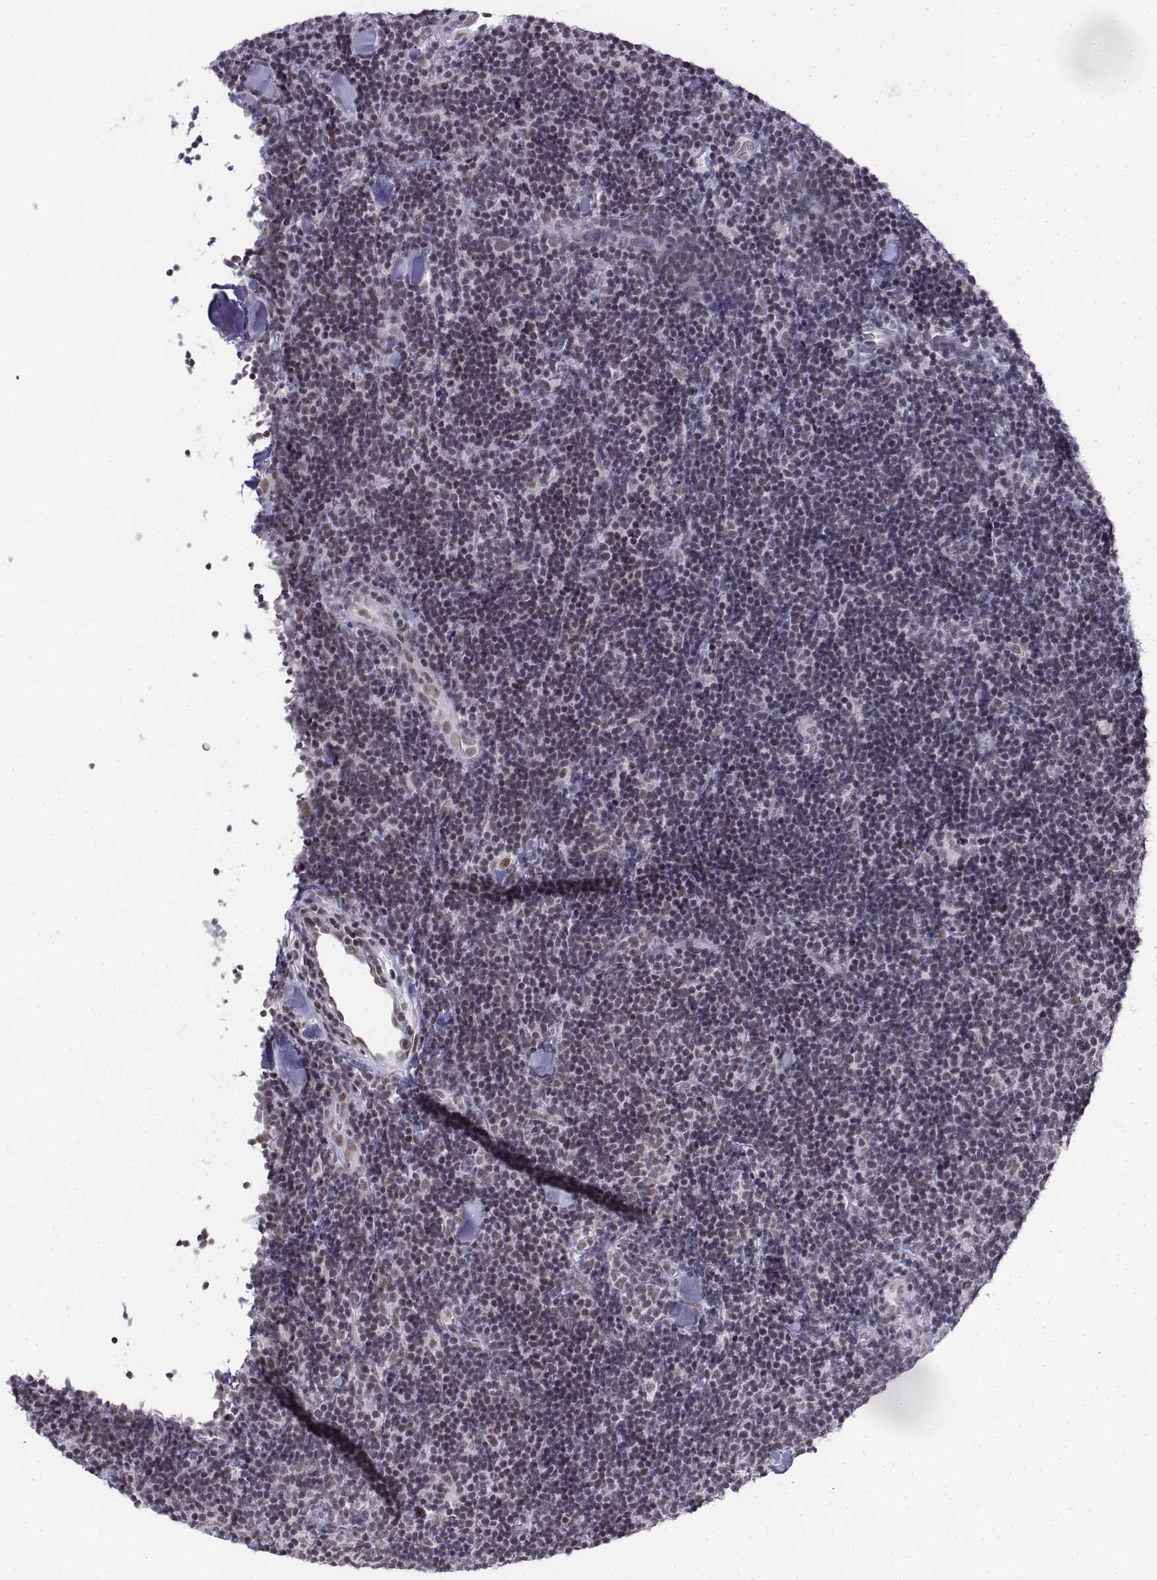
{"staining": {"intensity": "weak", "quantity": ">75%", "location": "nuclear"}, "tissue": "lymphoma", "cell_type": "Tumor cells", "image_type": "cancer", "snomed": [{"axis": "morphology", "description": "Malignant lymphoma, non-Hodgkin's type, Low grade"}, {"axis": "topography", "description": "Lymph node"}], "caption": "The immunohistochemical stain labels weak nuclear staining in tumor cells of malignant lymphoma, non-Hodgkin's type (low-grade) tissue. (Brightfield microscopy of DAB IHC at high magnification).", "gene": "SETD1A", "patient": {"sex": "female", "age": 56}}